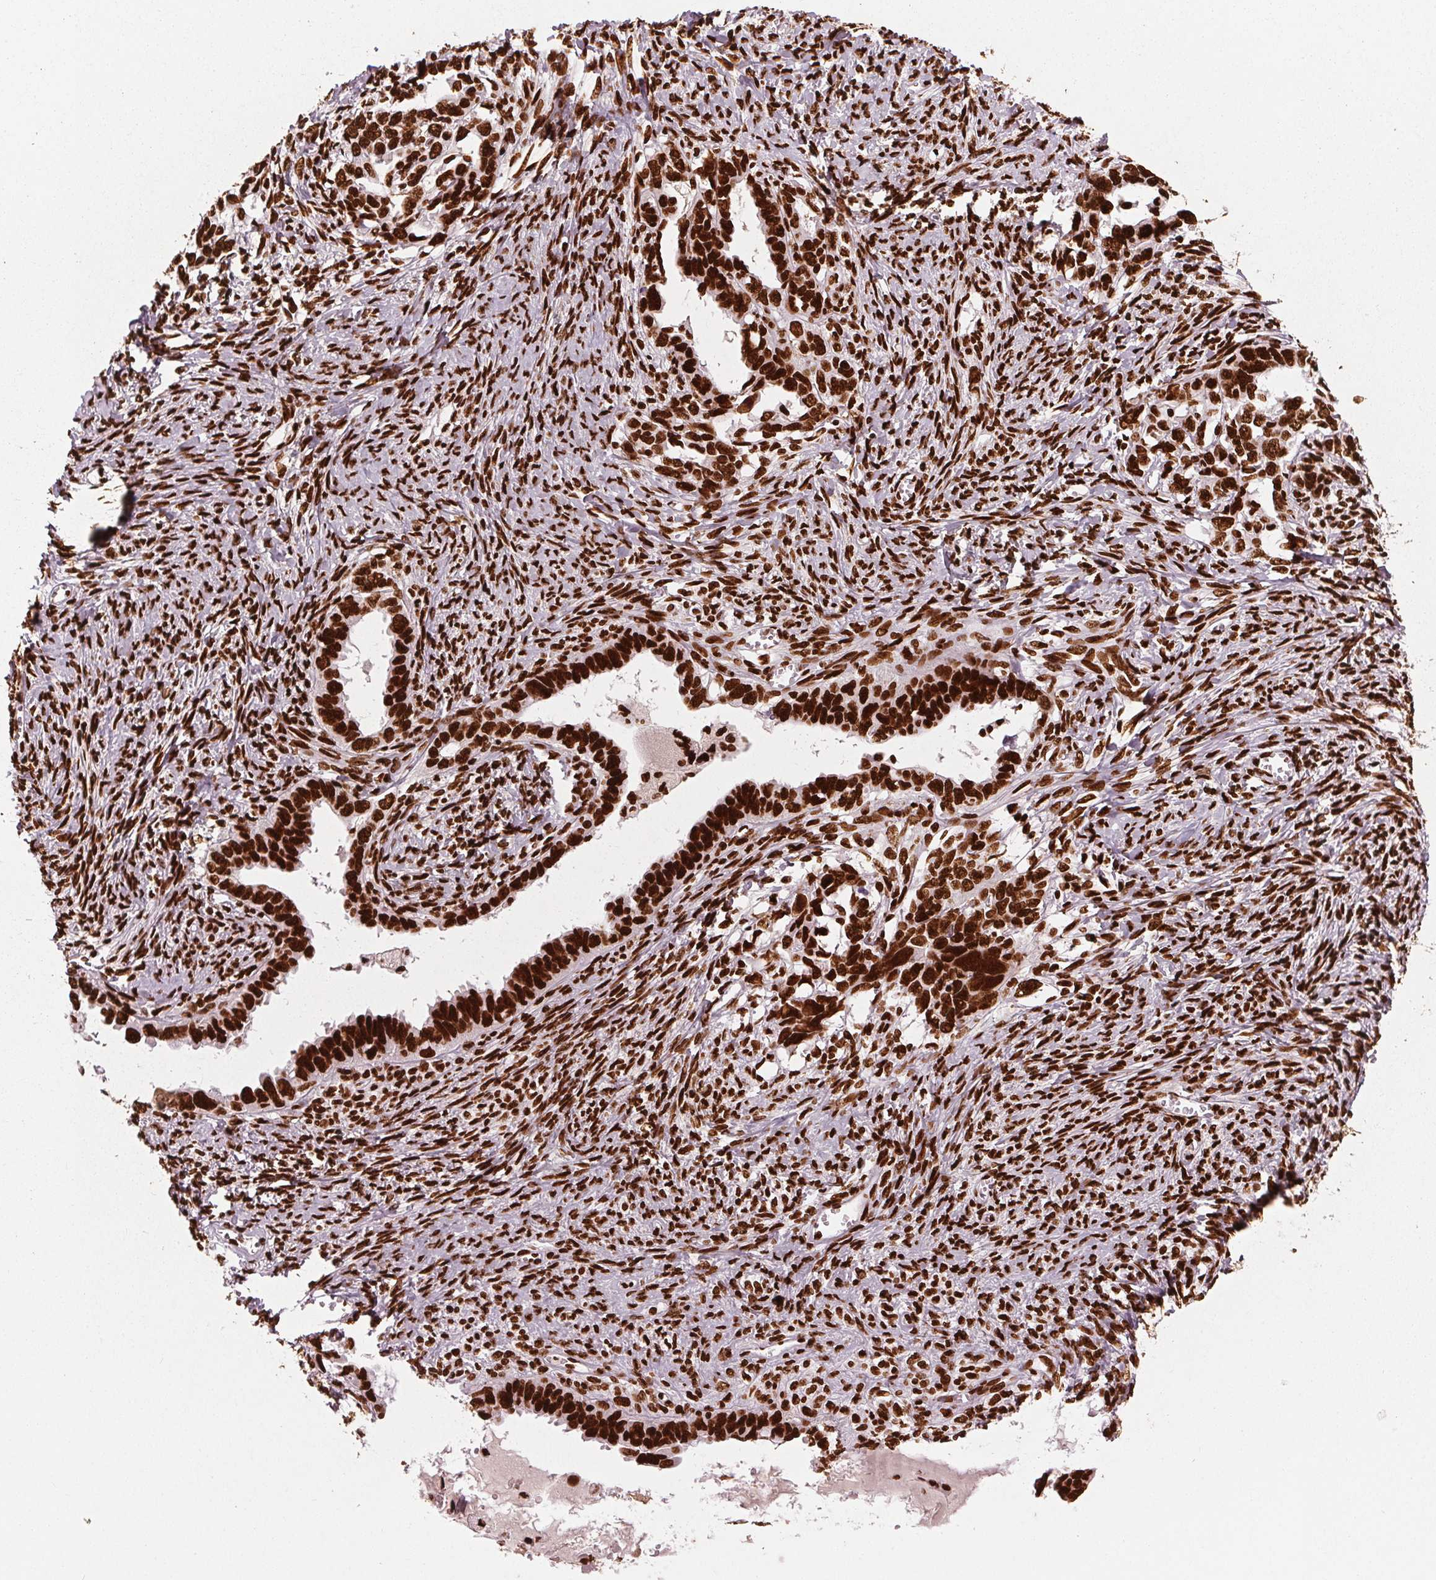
{"staining": {"intensity": "strong", "quantity": ">75%", "location": "nuclear"}, "tissue": "ovarian cancer", "cell_type": "Tumor cells", "image_type": "cancer", "snomed": [{"axis": "morphology", "description": "Cystadenocarcinoma, serous, NOS"}, {"axis": "topography", "description": "Ovary"}], "caption": "Human ovarian serous cystadenocarcinoma stained with a protein marker reveals strong staining in tumor cells.", "gene": "BRD4", "patient": {"sex": "female", "age": 69}}